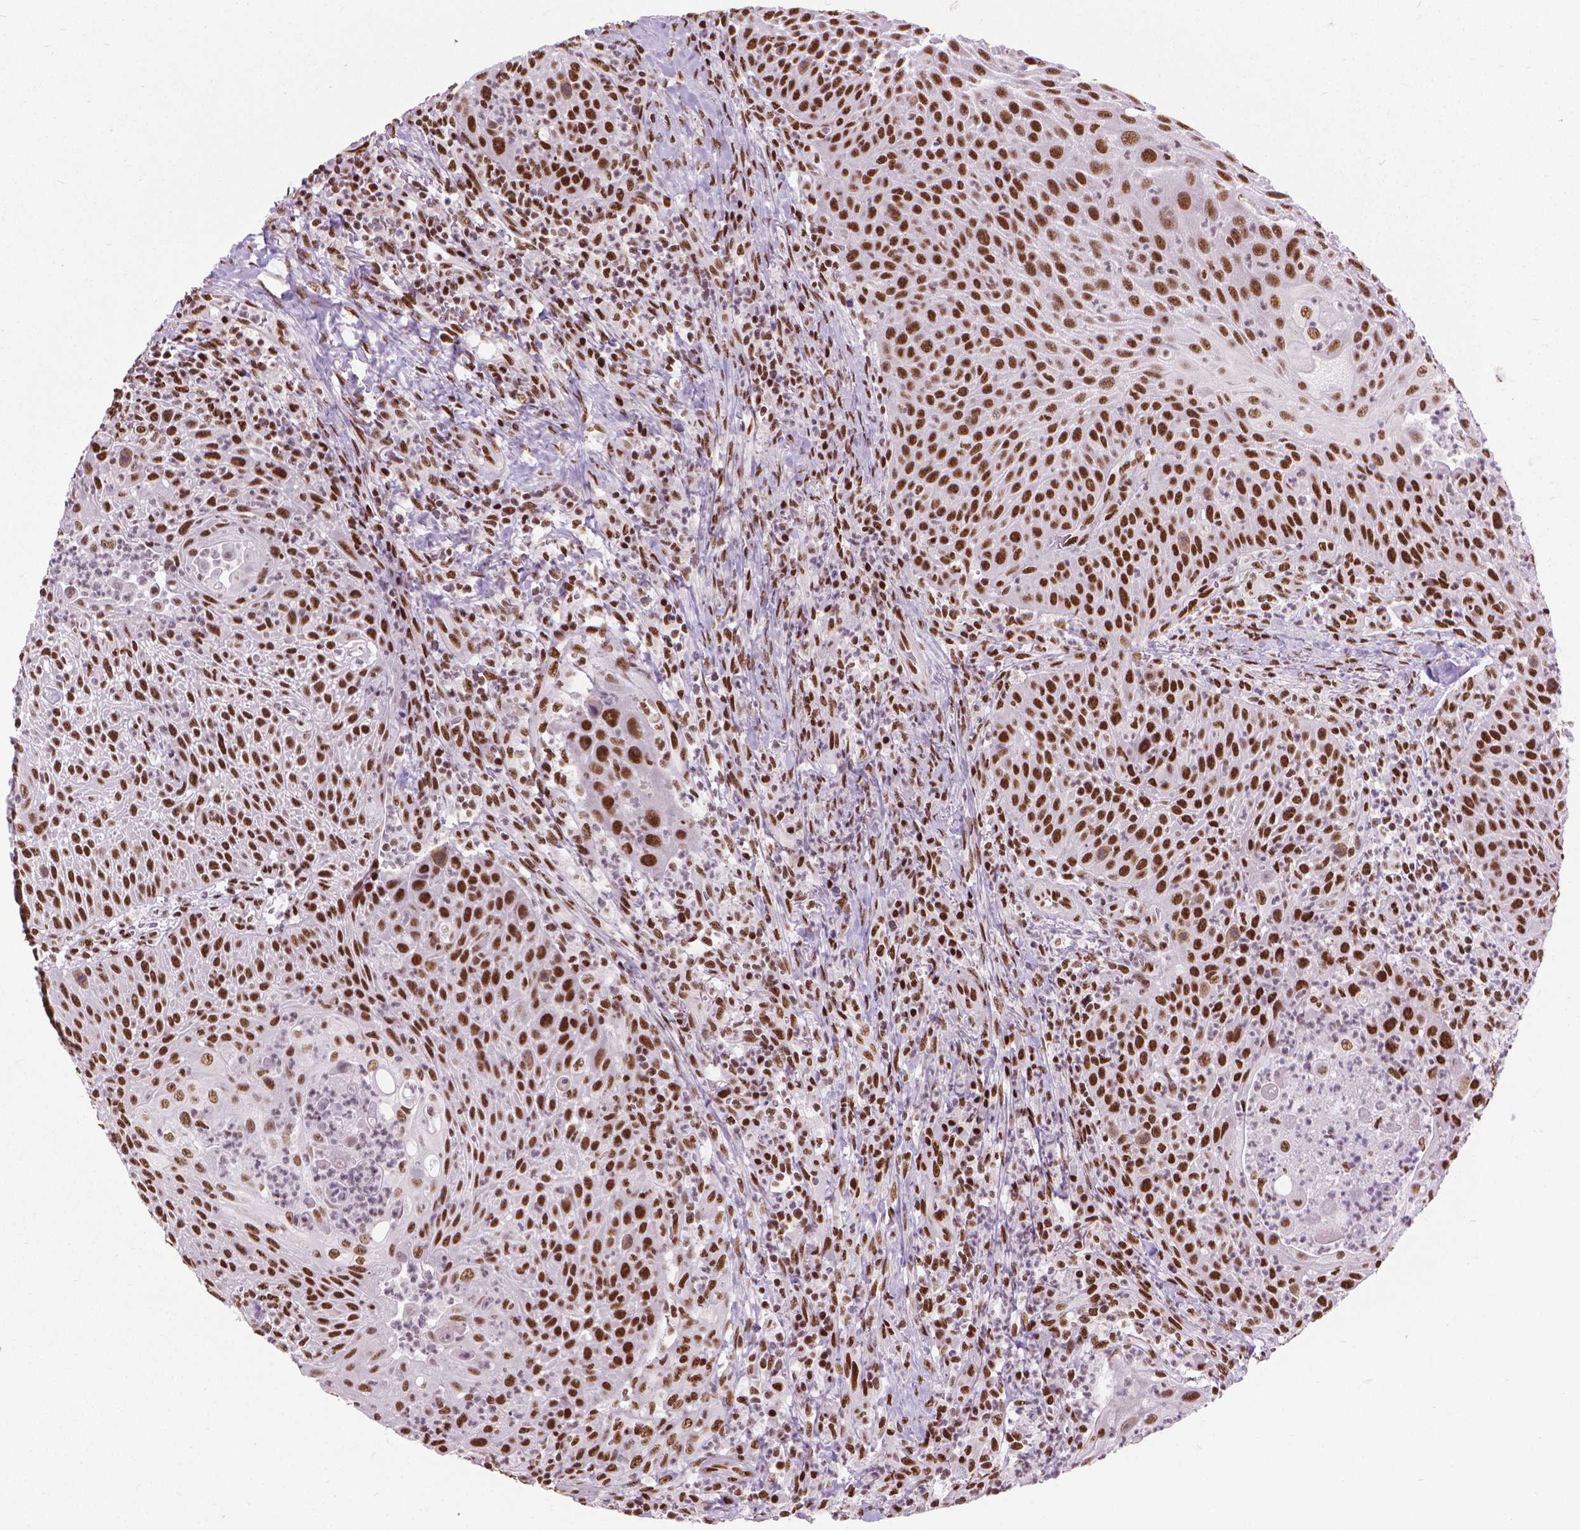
{"staining": {"intensity": "strong", "quantity": ">75%", "location": "nuclear"}, "tissue": "head and neck cancer", "cell_type": "Tumor cells", "image_type": "cancer", "snomed": [{"axis": "morphology", "description": "Squamous cell carcinoma, NOS"}, {"axis": "topography", "description": "Head-Neck"}], "caption": "A high-resolution micrograph shows immunohistochemistry staining of head and neck cancer (squamous cell carcinoma), which demonstrates strong nuclear expression in approximately >75% of tumor cells. (IHC, brightfield microscopy, high magnification).", "gene": "AKAP8", "patient": {"sex": "male", "age": 69}}